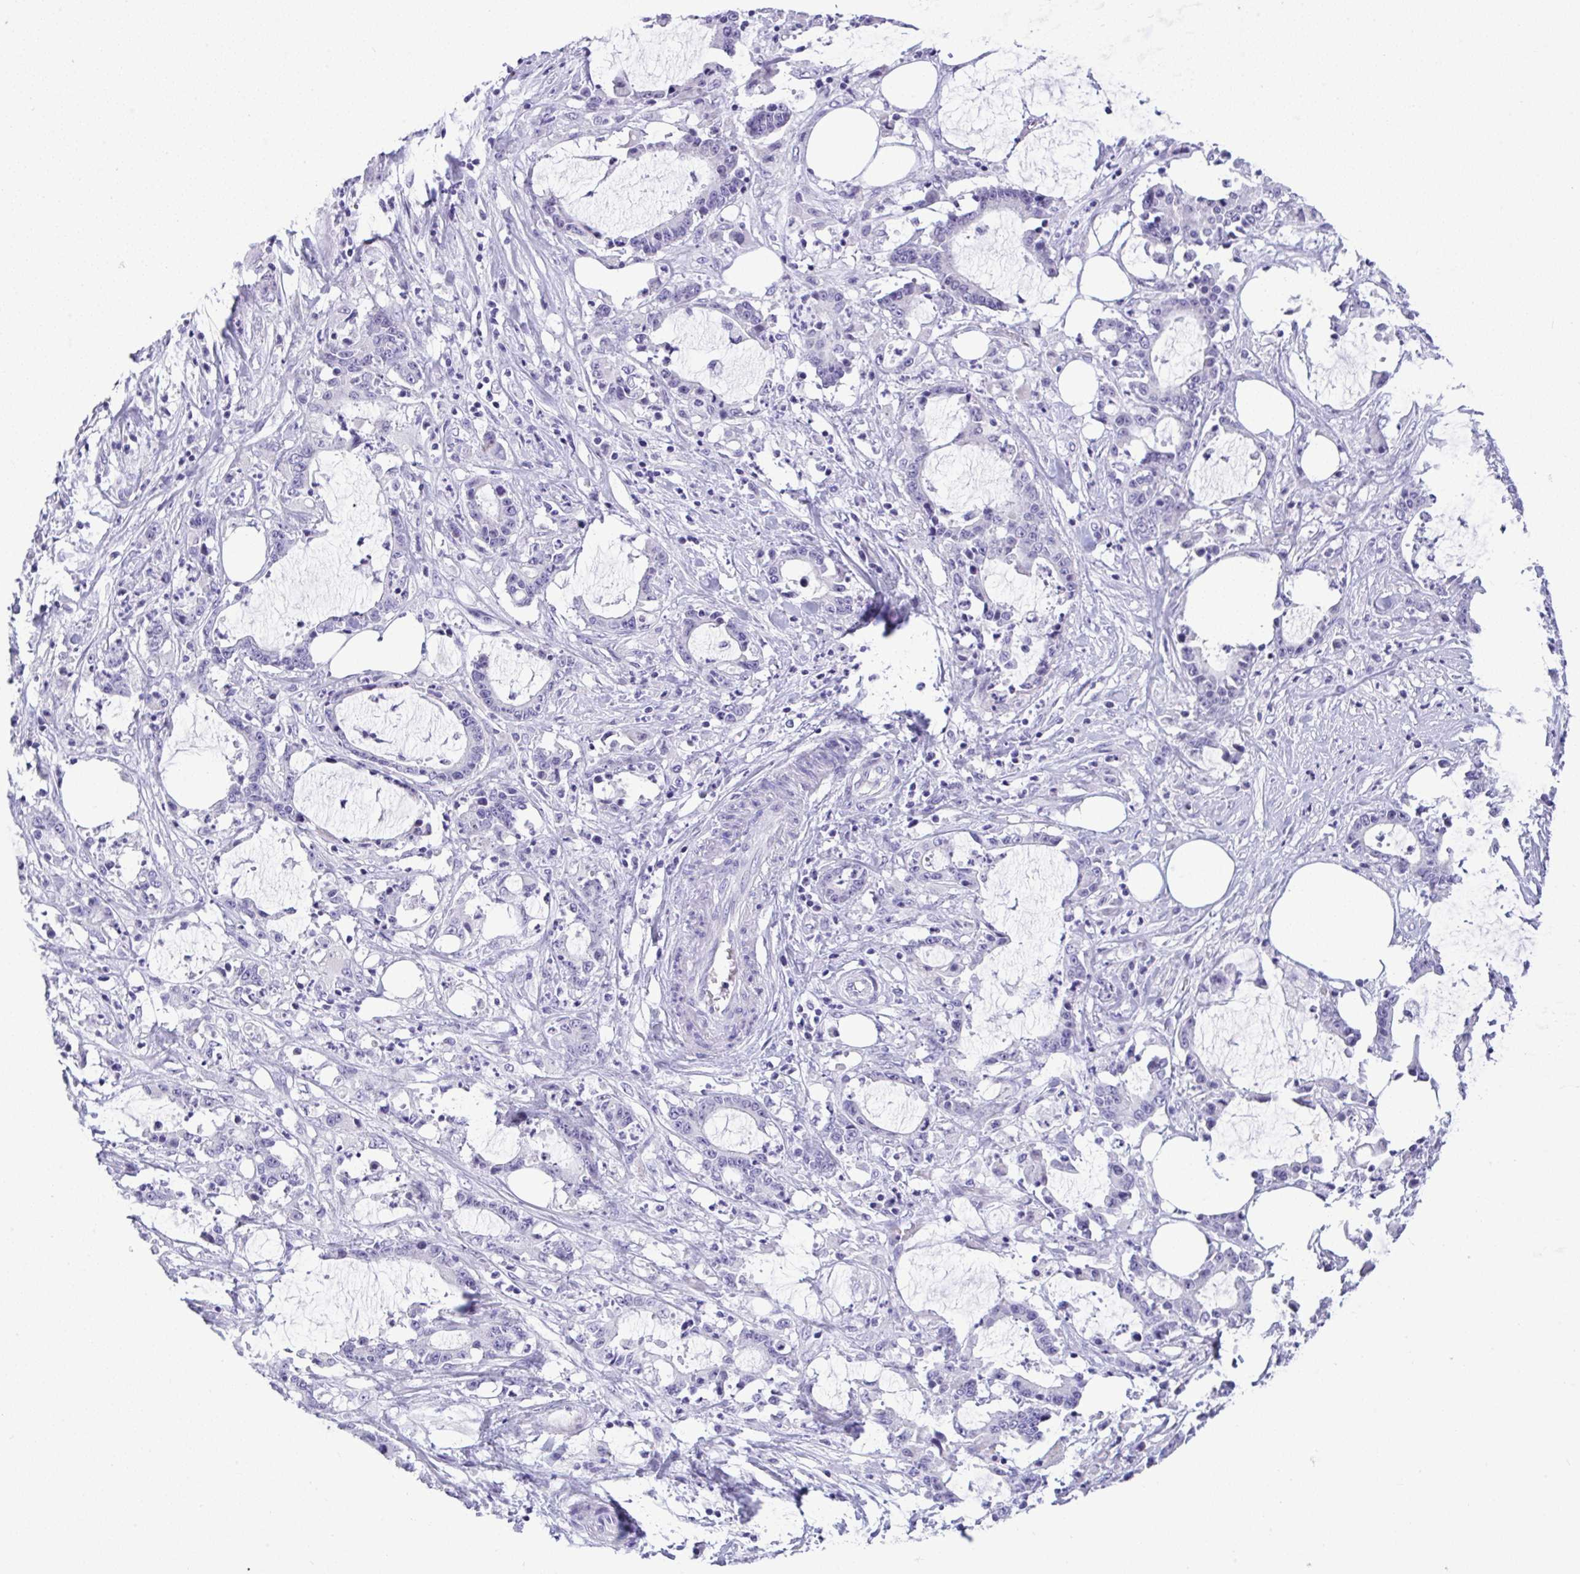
{"staining": {"intensity": "negative", "quantity": "none", "location": "none"}, "tissue": "stomach cancer", "cell_type": "Tumor cells", "image_type": "cancer", "snomed": [{"axis": "morphology", "description": "Adenocarcinoma, NOS"}, {"axis": "topography", "description": "Stomach, upper"}], "caption": "Stomach cancer (adenocarcinoma) was stained to show a protein in brown. There is no significant staining in tumor cells. The staining was performed using DAB to visualize the protein expression in brown, while the nuclei were stained in blue with hematoxylin (Magnification: 20x).", "gene": "YBX2", "patient": {"sex": "male", "age": 68}}